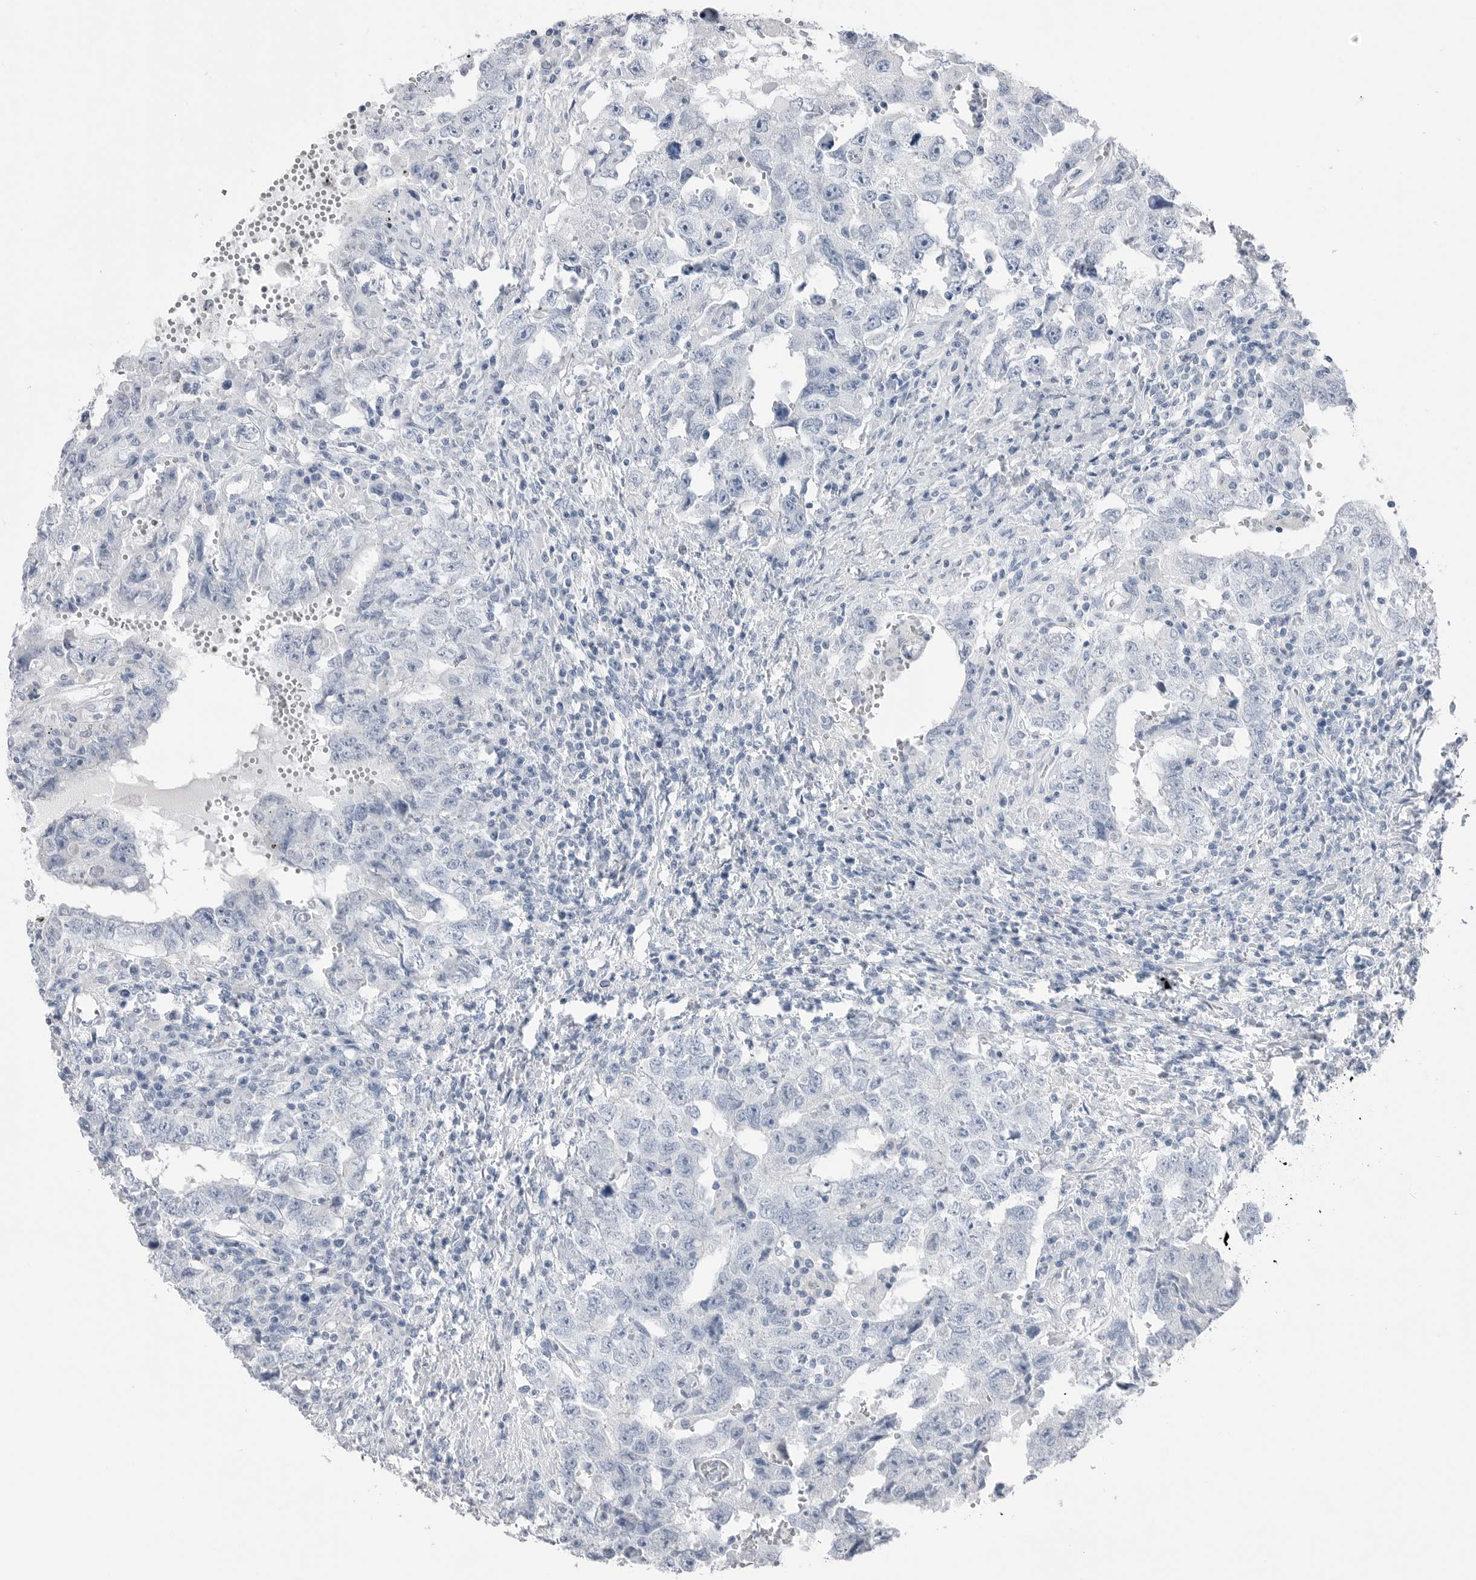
{"staining": {"intensity": "negative", "quantity": "none", "location": "none"}, "tissue": "testis cancer", "cell_type": "Tumor cells", "image_type": "cancer", "snomed": [{"axis": "morphology", "description": "Carcinoma, Embryonal, NOS"}, {"axis": "topography", "description": "Testis"}], "caption": "The image demonstrates no staining of tumor cells in testis cancer. (DAB (3,3'-diaminobenzidine) immunohistochemistry (IHC), high magnification).", "gene": "ABHD12", "patient": {"sex": "male", "age": 26}}